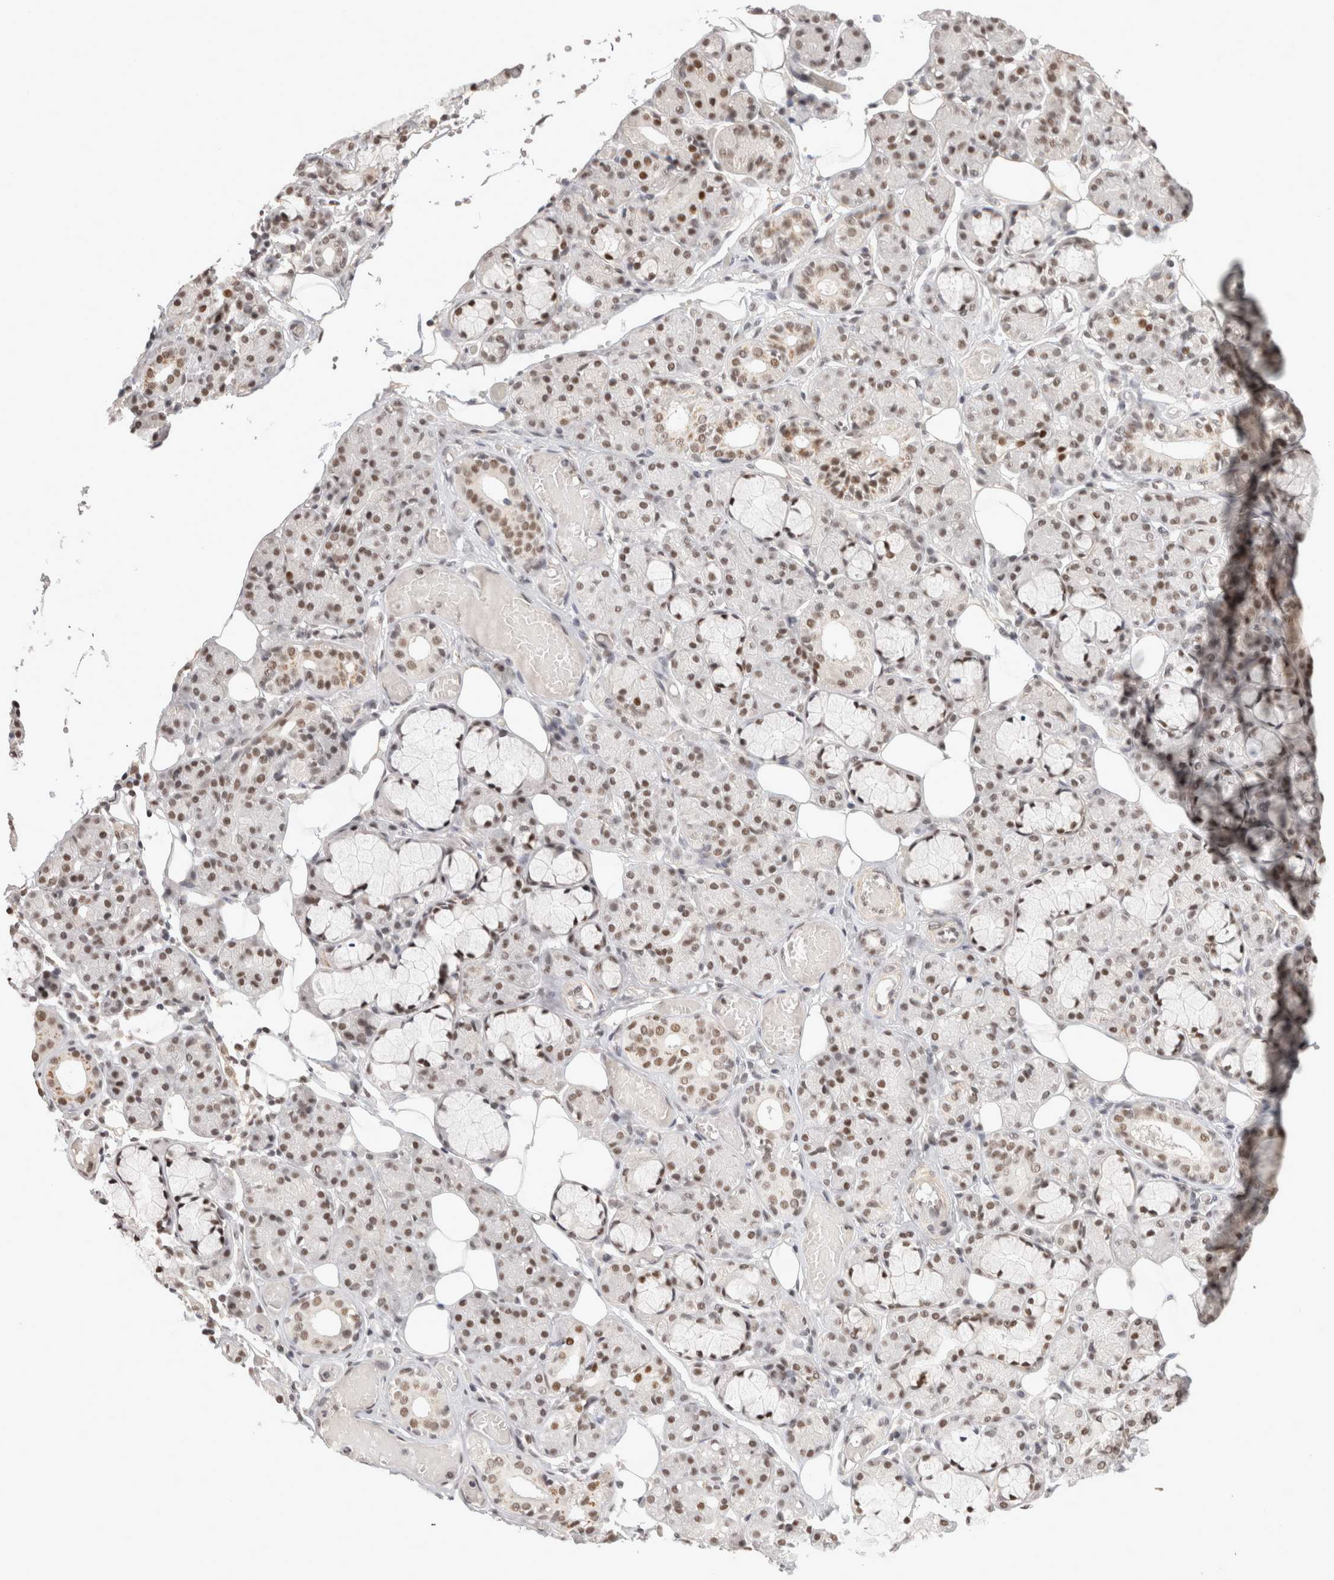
{"staining": {"intensity": "moderate", "quantity": "25%-75%", "location": "nuclear"}, "tissue": "salivary gland", "cell_type": "Glandular cells", "image_type": "normal", "snomed": [{"axis": "morphology", "description": "Normal tissue, NOS"}, {"axis": "topography", "description": "Salivary gland"}], "caption": "DAB immunohistochemical staining of benign human salivary gland demonstrates moderate nuclear protein positivity in about 25%-75% of glandular cells. (DAB = brown stain, brightfield microscopy at high magnification).", "gene": "ZNF830", "patient": {"sex": "male", "age": 63}}